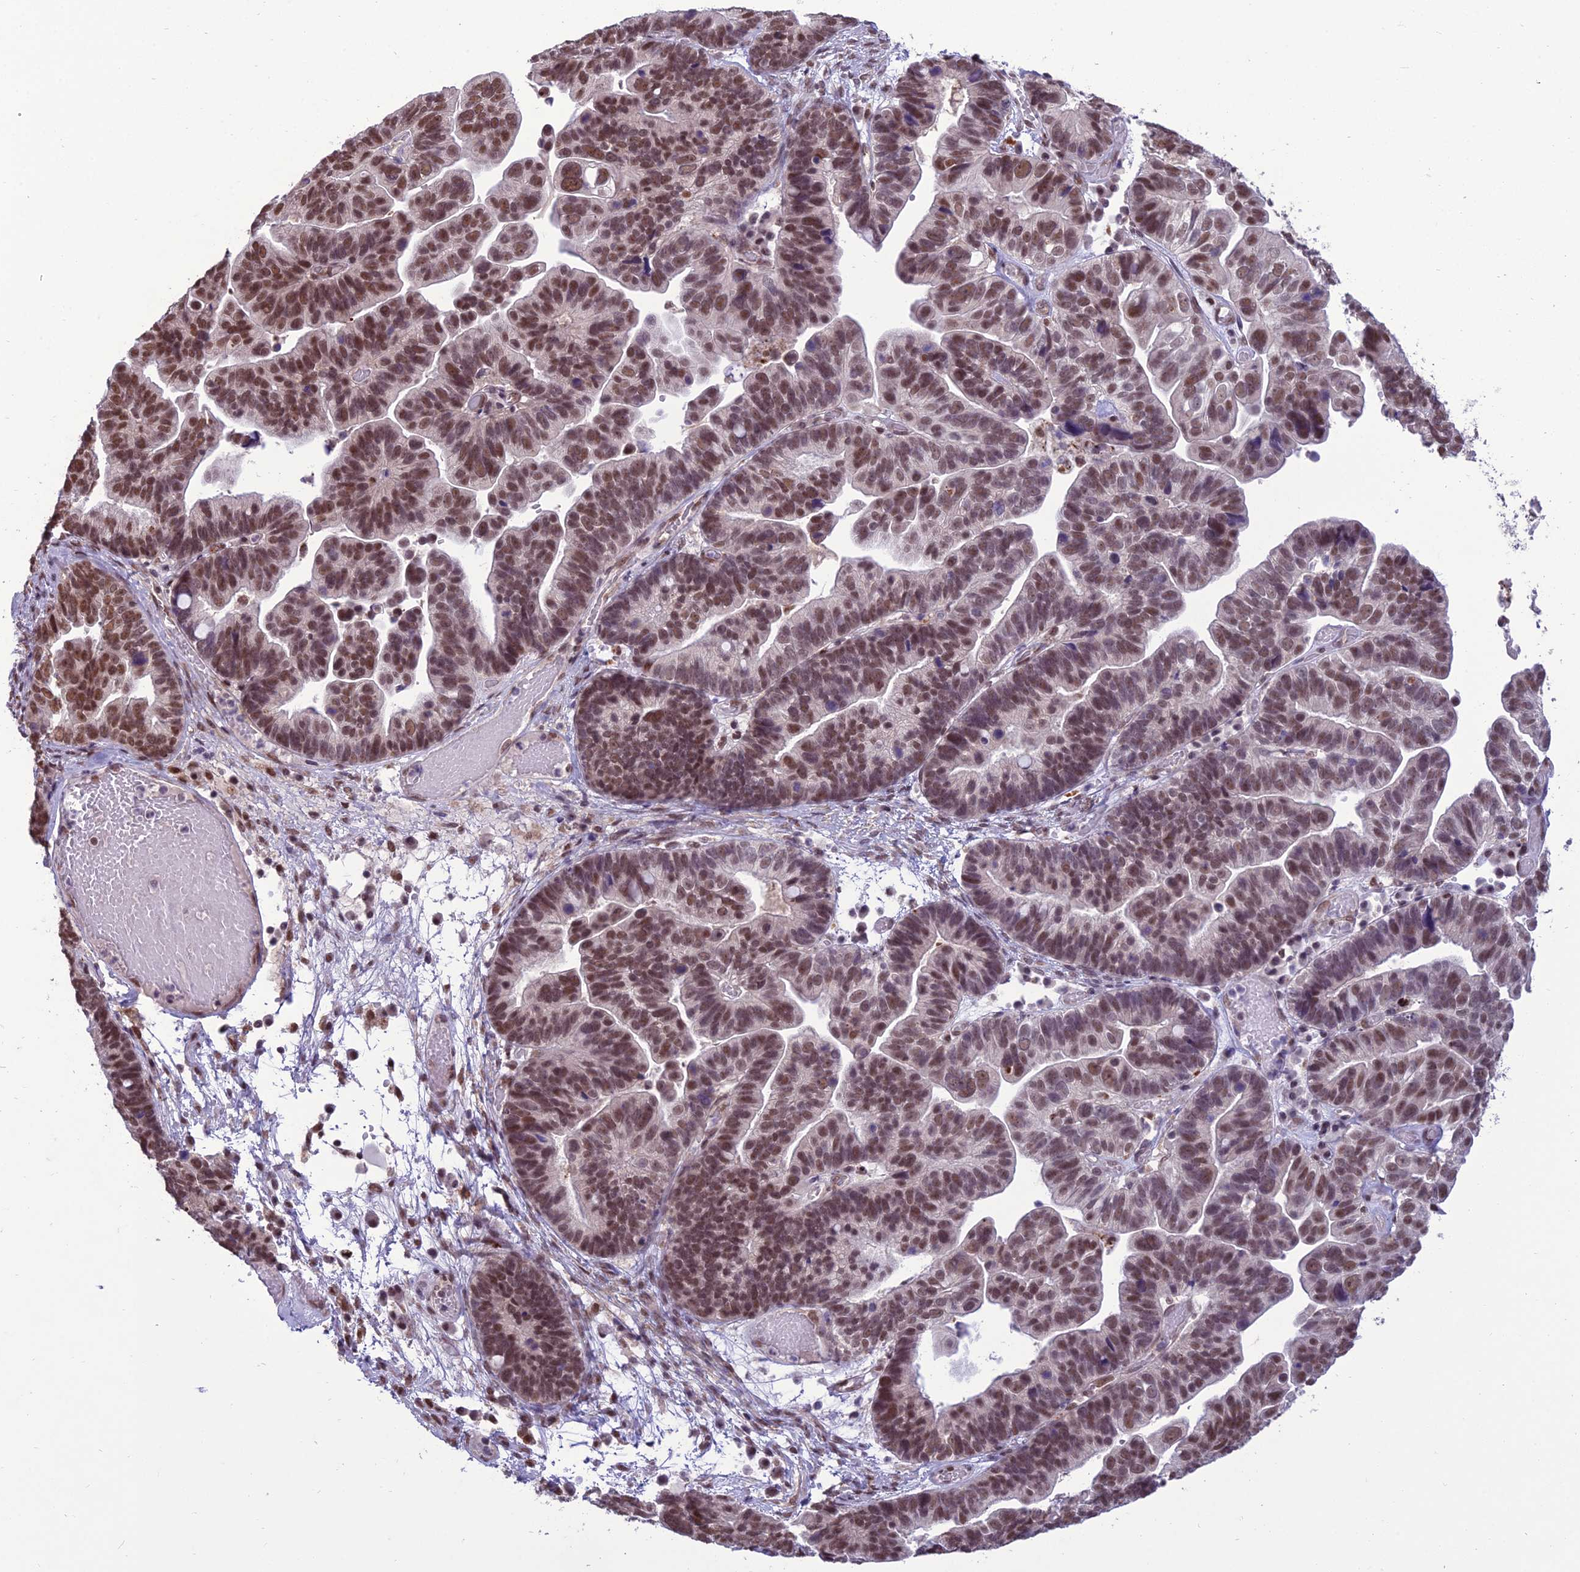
{"staining": {"intensity": "moderate", "quantity": ">75%", "location": "nuclear"}, "tissue": "ovarian cancer", "cell_type": "Tumor cells", "image_type": "cancer", "snomed": [{"axis": "morphology", "description": "Cystadenocarcinoma, serous, NOS"}, {"axis": "topography", "description": "Ovary"}], "caption": "Immunohistochemistry (IHC) (DAB) staining of human serous cystadenocarcinoma (ovarian) displays moderate nuclear protein expression in approximately >75% of tumor cells.", "gene": "RANBP3", "patient": {"sex": "female", "age": 56}}